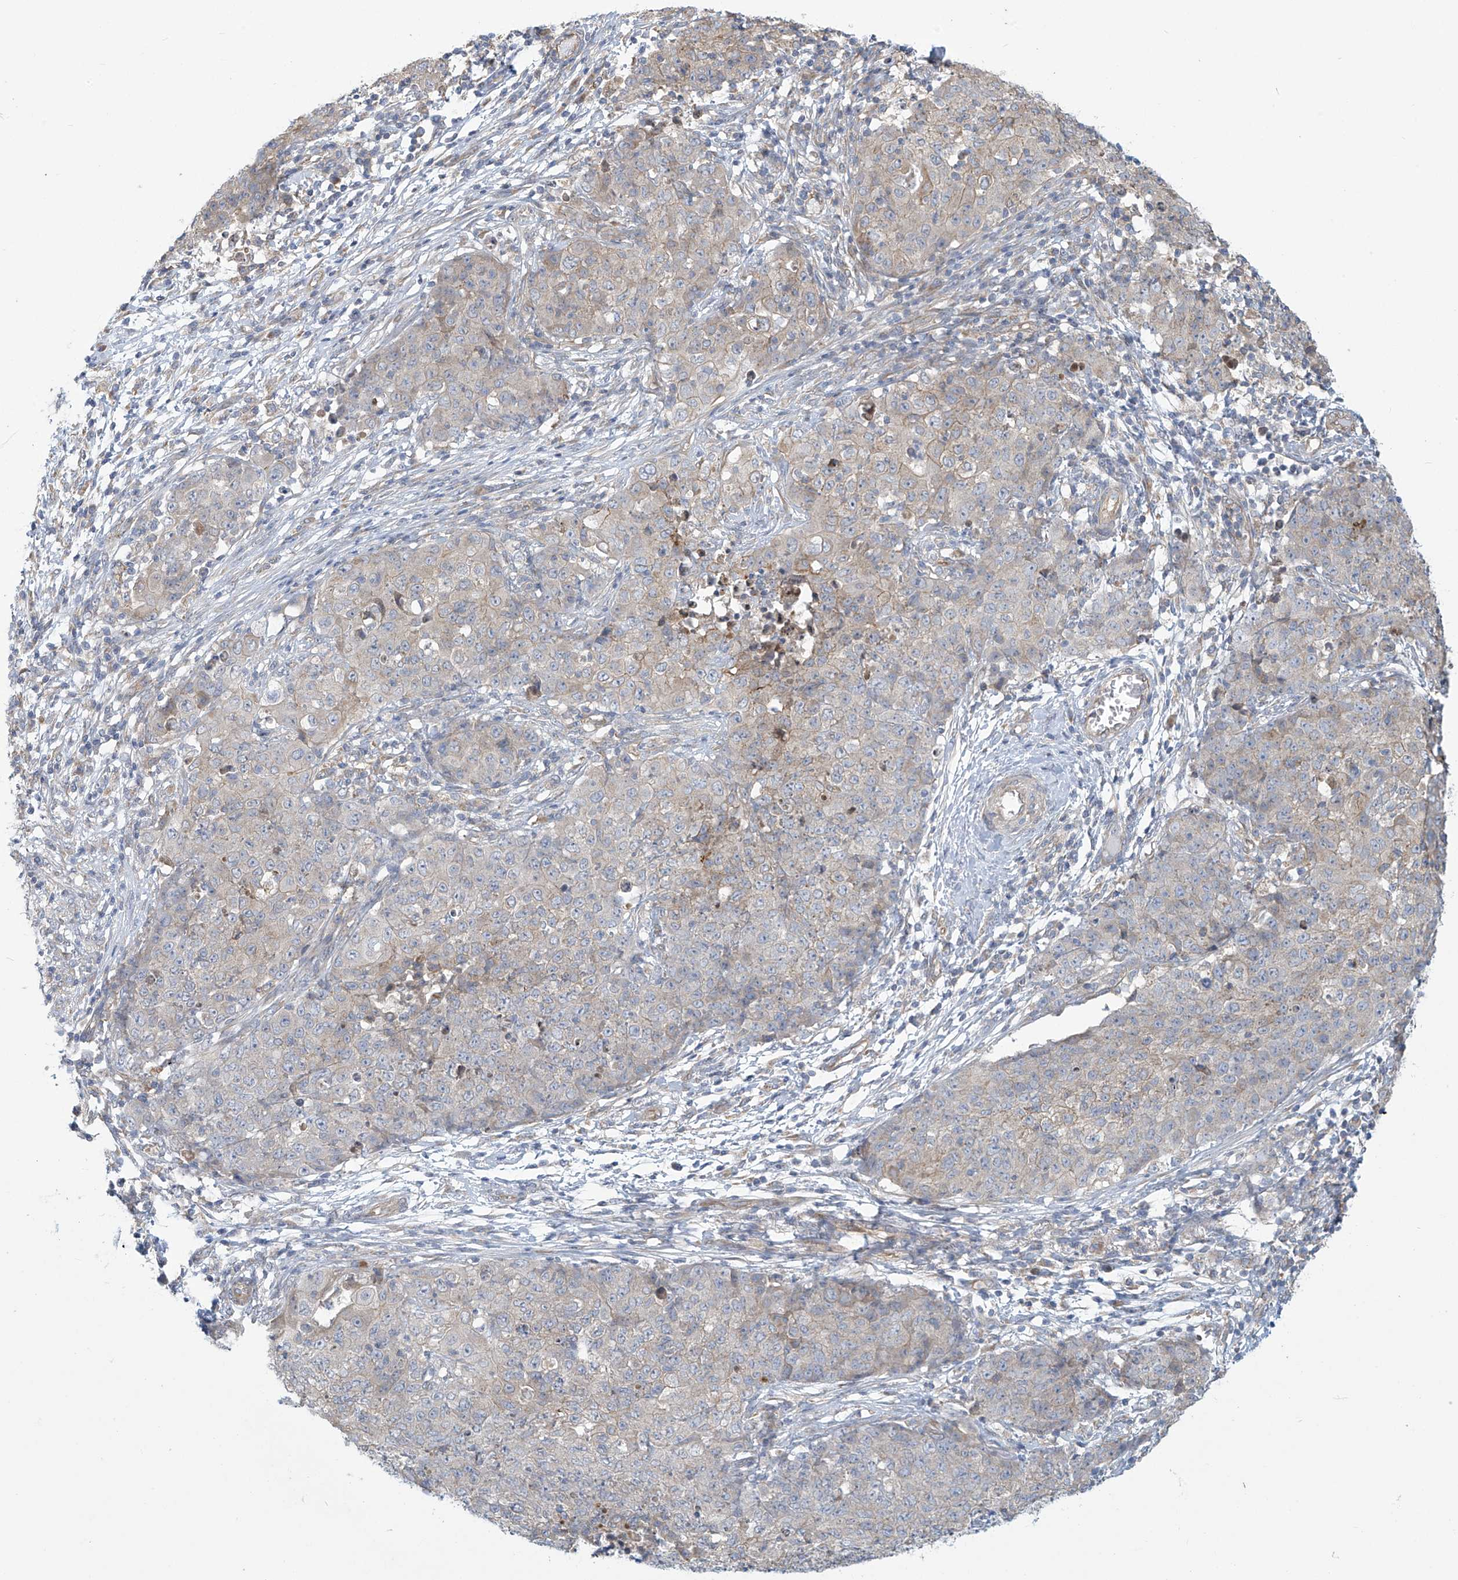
{"staining": {"intensity": "negative", "quantity": "none", "location": "none"}, "tissue": "ovarian cancer", "cell_type": "Tumor cells", "image_type": "cancer", "snomed": [{"axis": "morphology", "description": "Carcinoma, endometroid"}, {"axis": "topography", "description": "Ovary"}], "caption": "This is an immunohistochemistry (IHC) histopathology image of human ovarian endometroid carcinoma. There is no staining in tumor cells.", "gene": "ADAT2", "patient": {"sex": "female", "age": 42}}